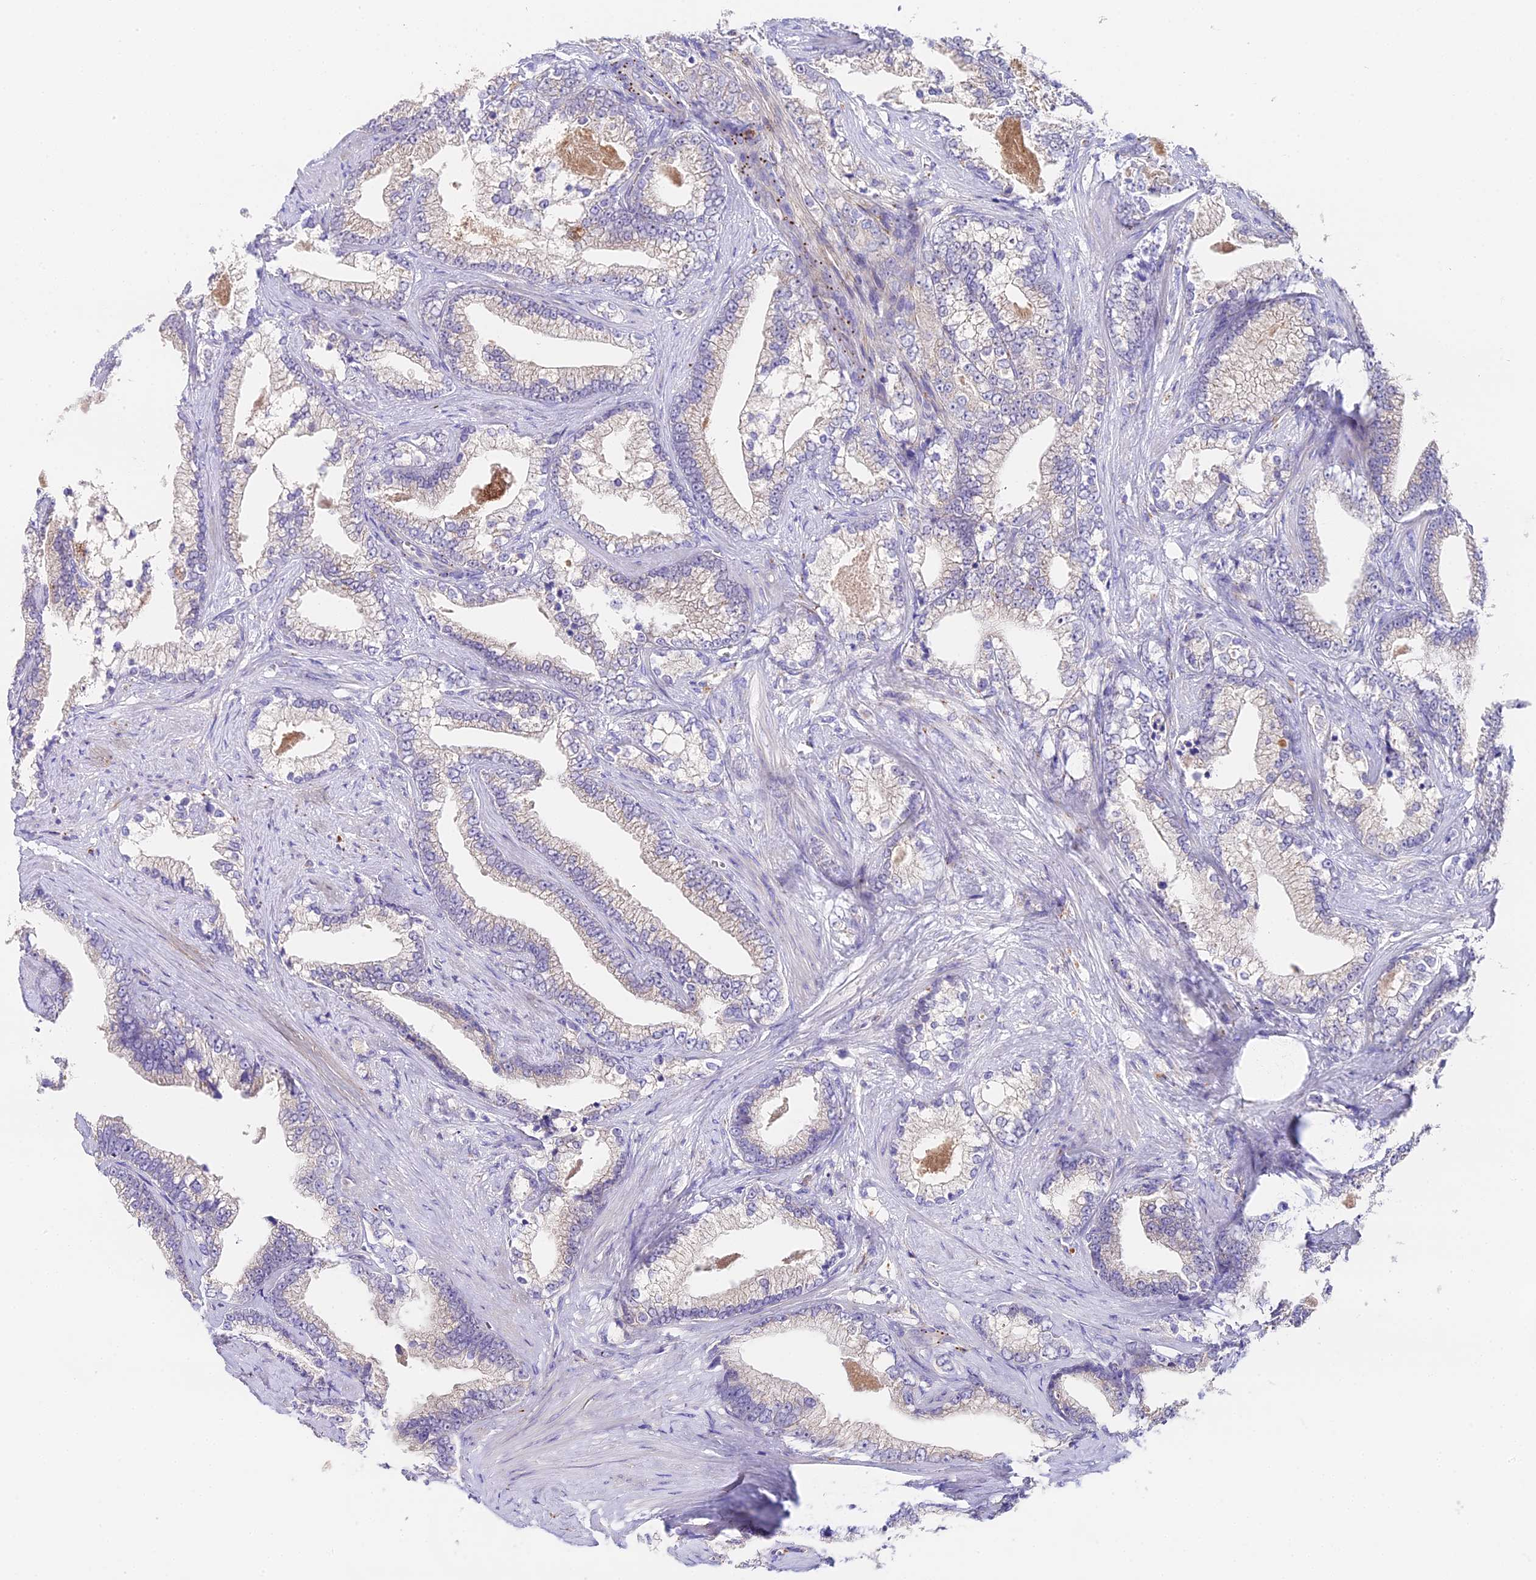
{"staining": {"intensity": "negative", "quantity": "none", "location": "none"}, "tissue": "prostate cancer", "cell_type": "Tumor cells", "image_type": "cancer", "snomed": [{"axis": "morphology", "description": "Adenocarcinoma, High grade"}, {"axis": "topography", "description": "Prostate and seminal vesicle, NOS"}], "caption": "IHC of human high-grade adenocarcinoma (prostate) shows no staining in tumor cells.", "gene": "LYPD6", "patient": {"sex": "male", "age": 67}}